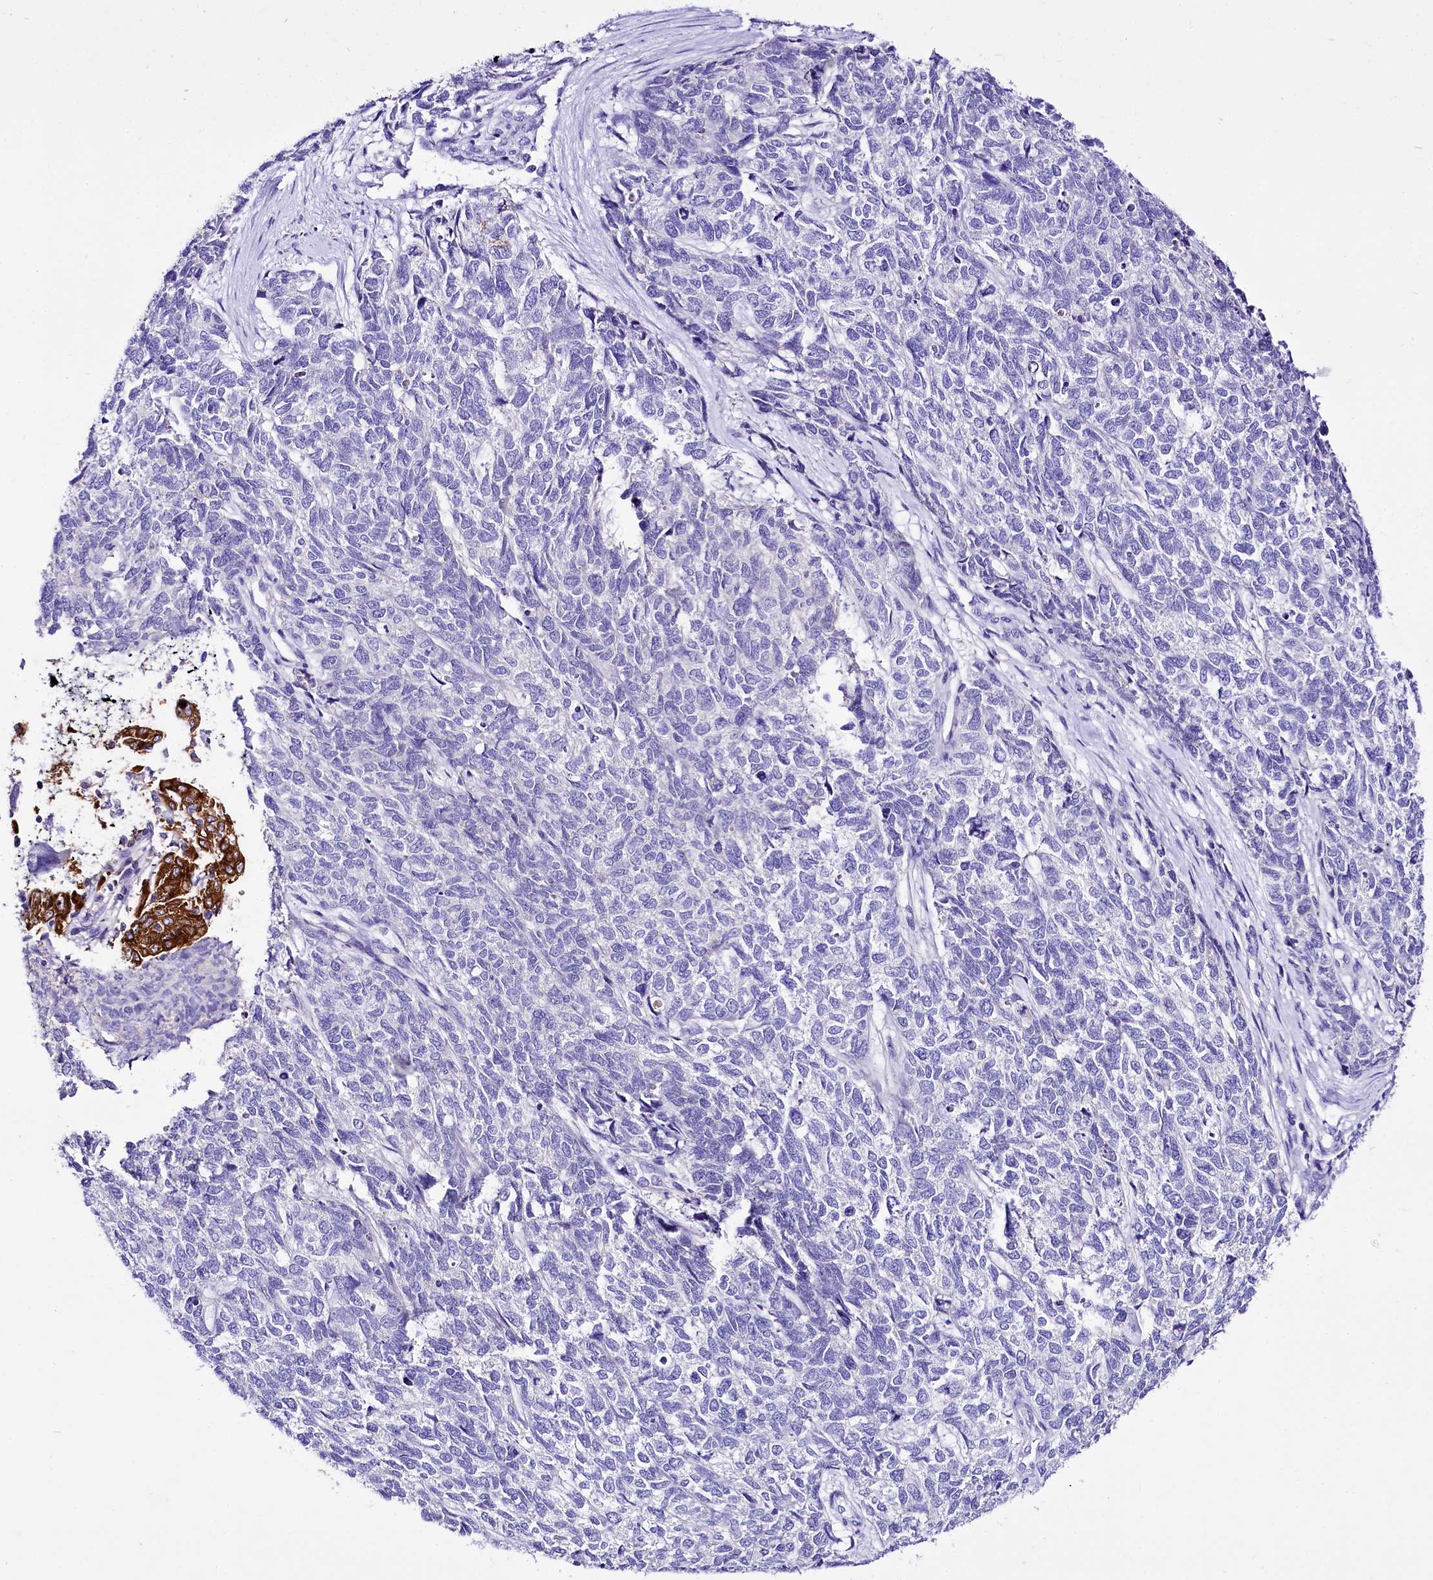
{"staining": {"intensity": "strong", "quantity": "<25%", "location": "cytoplasmic/membranous"}, "tissue": "cervical cancer", "cell_type": "Tumor cells", "image_type": "cancer", "snomed": [{"axis": "morphology", "description": "Squamous cell carcinoma, NOS"}, {"axis": "topography", "description": "Cervix"}], "caption": "A photomicrograph showing strong cytoplasmic/membranous expression in approximately <25% of tumor cells in cervical cancer, as visualized by brown immunohistochemical staining.", "gene": "A2ML1", "patient": {"sex": "female", "age": 63}}